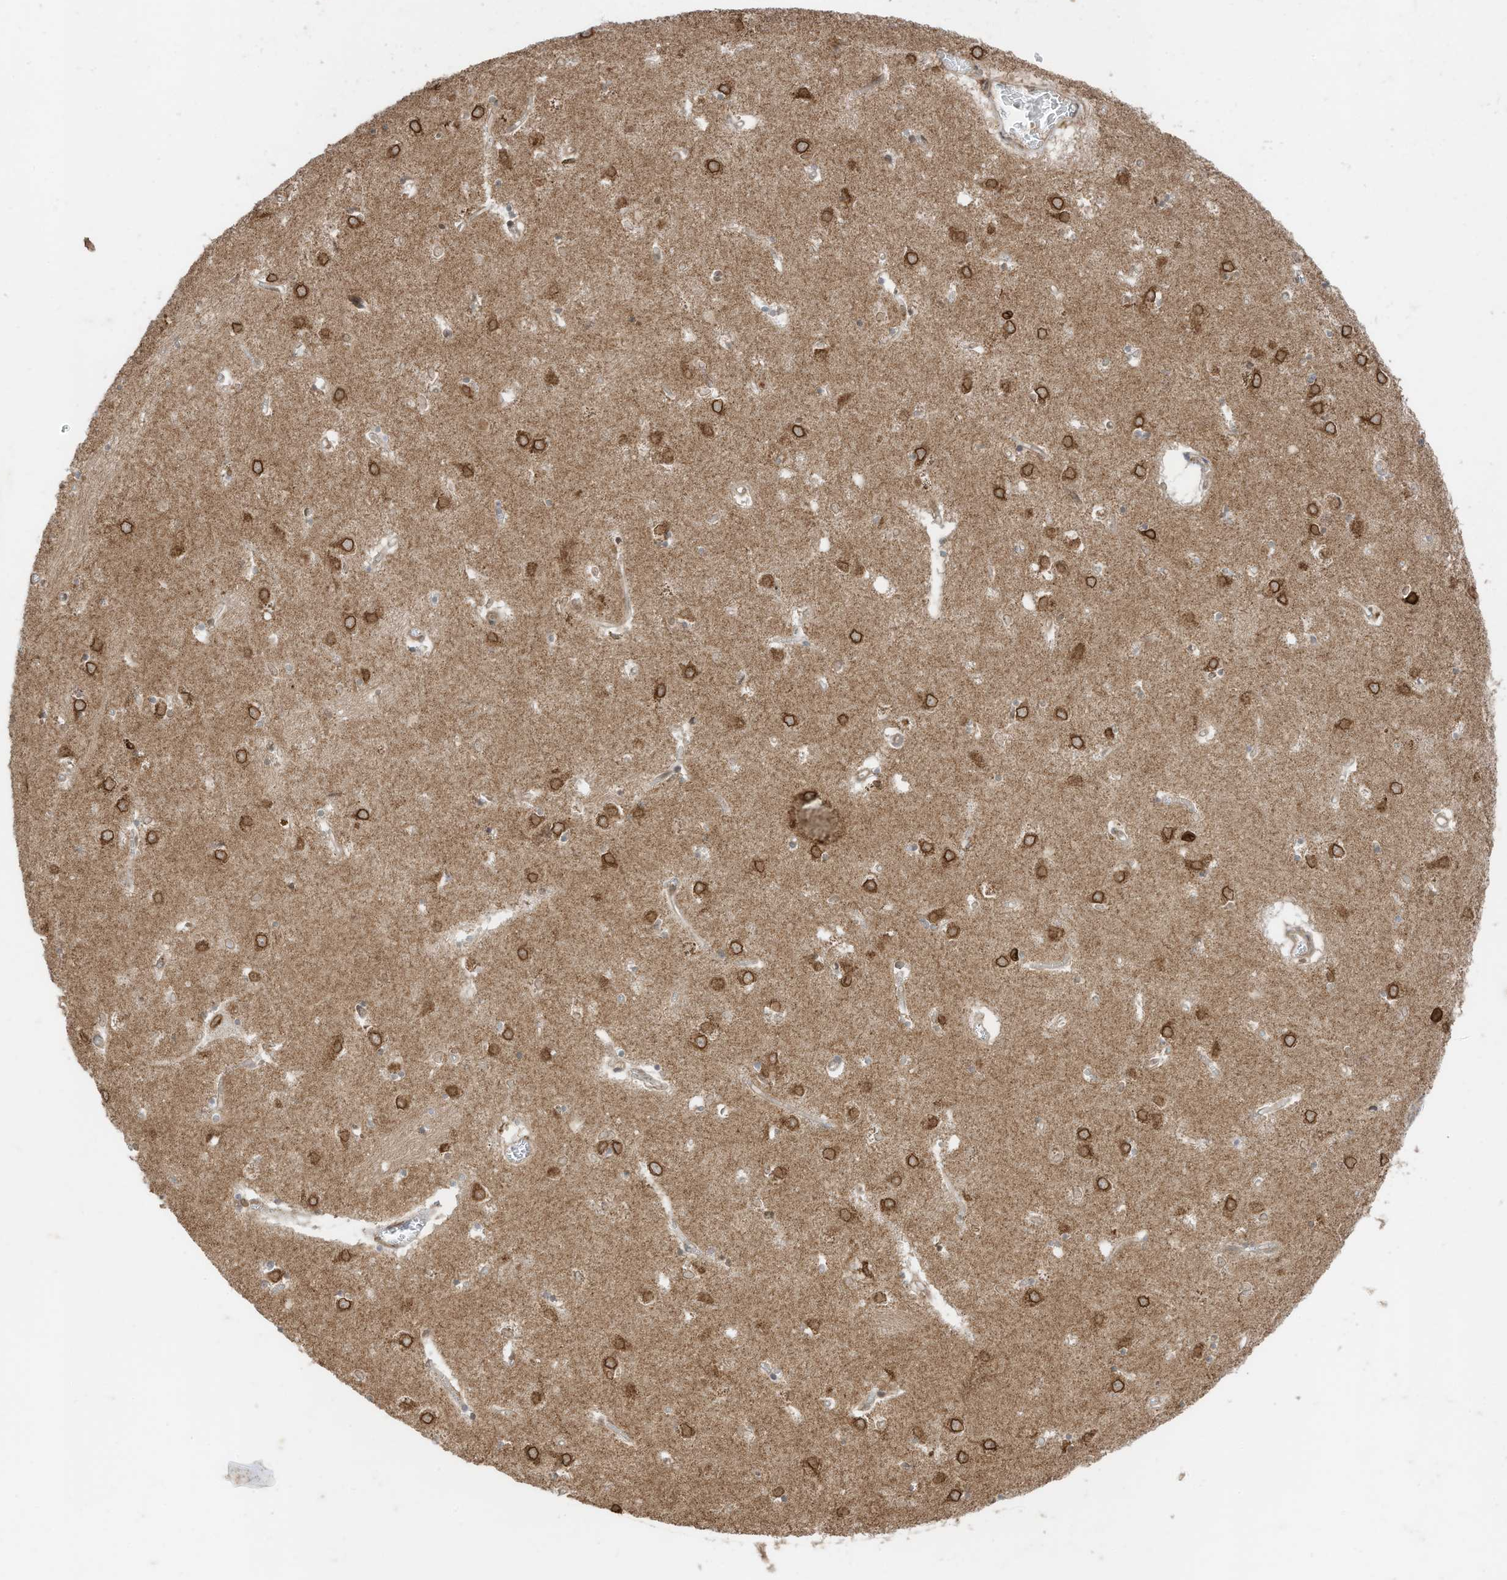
{"staining": {"intensity": "moderate", "quantity": "<25%", "location": "cytoplasmic/membranous"}, "tissue": "caudate", "cell_type": "Glial cells", "image_type": "normal", "snomed": [{"axis": "morphology", "description": "Normal tissue, NOS"}, {"axis": "topography", "description": "Lateral ventricle wall"}], "caption": "Immunohistochemistry of normal human caudate displays low levels of moderate cytoplasmic/membranous staining in approximately <25% of glial cells.", "gene": "SLC25A12", "patient": {"sex": "male", "age": 70}}